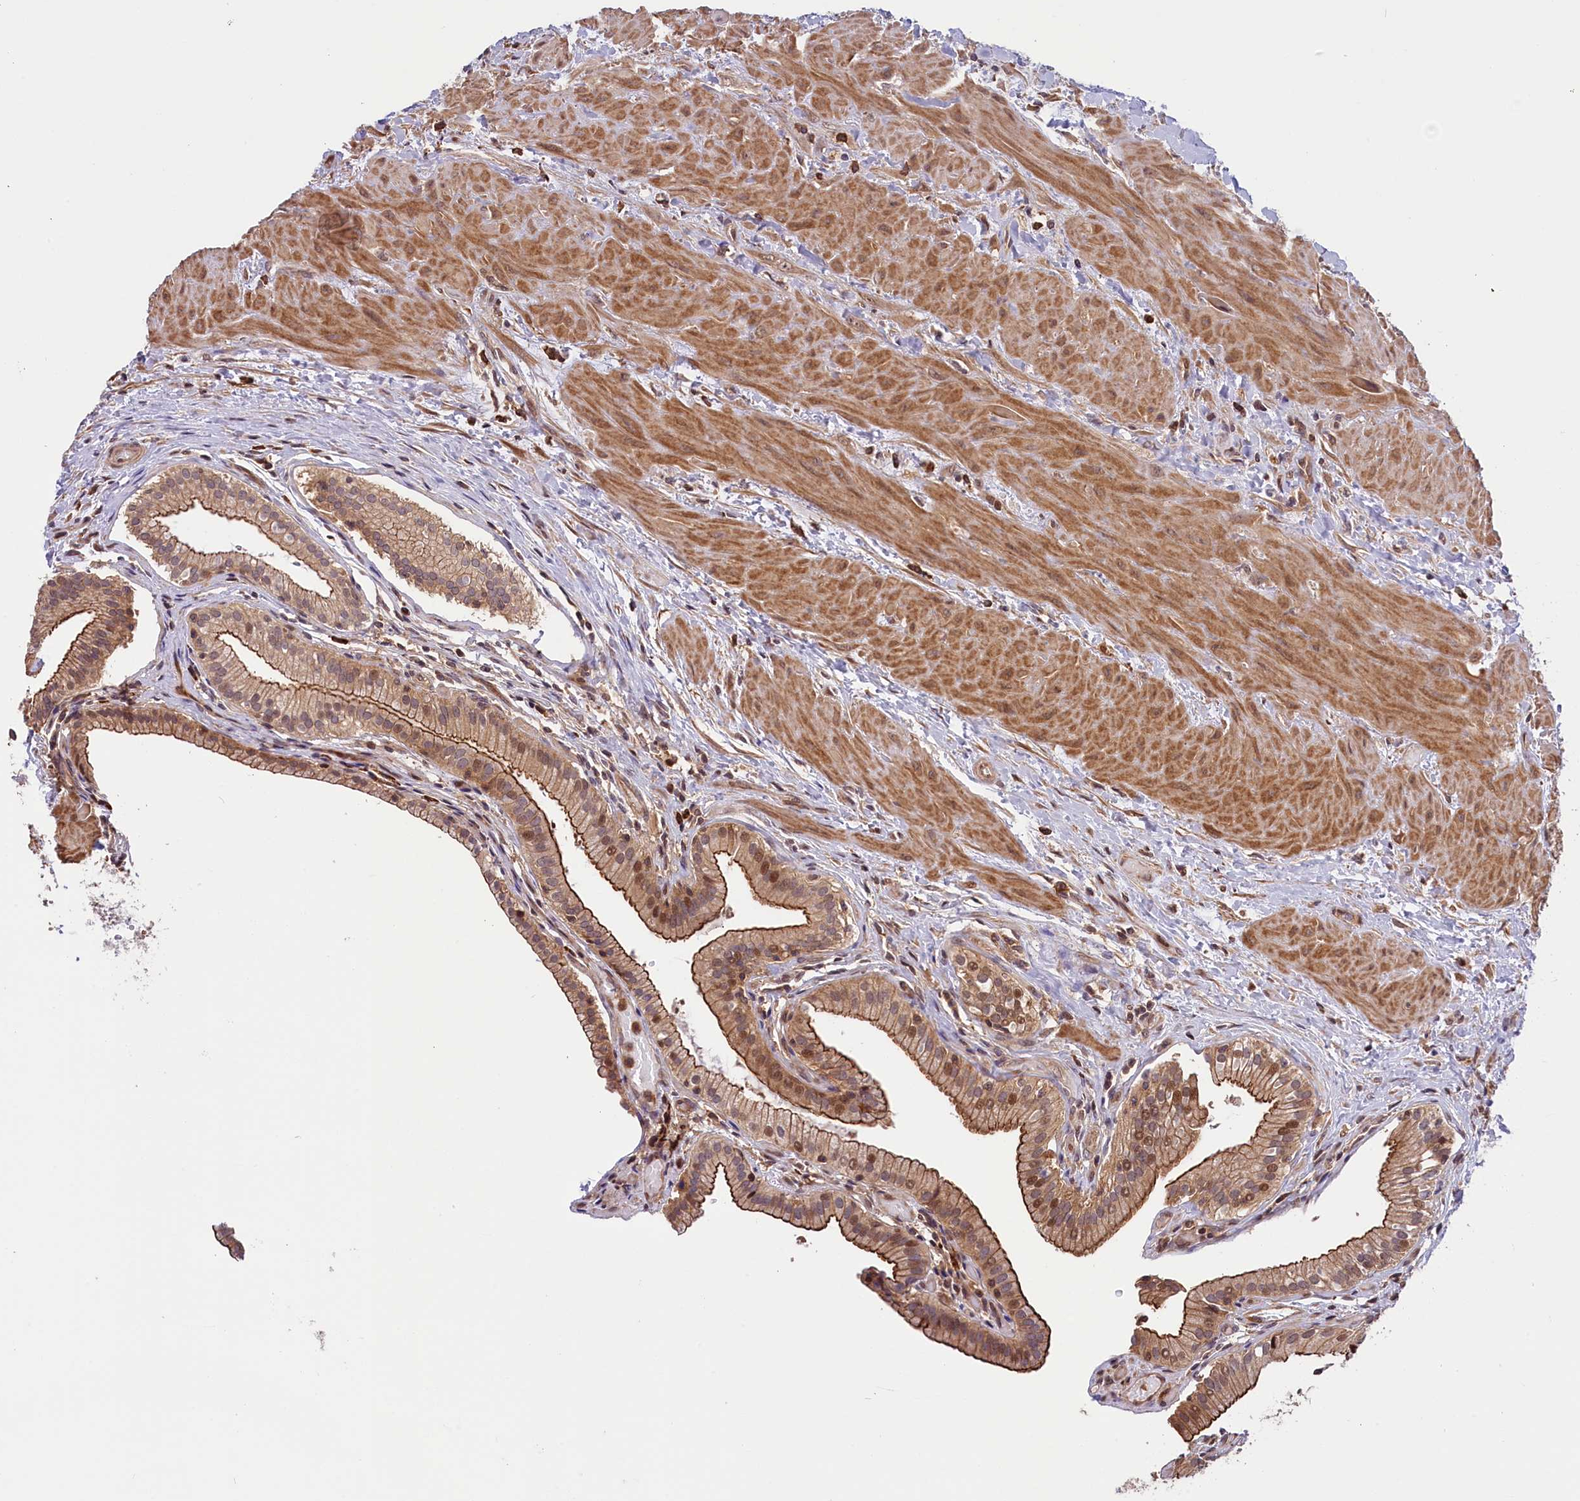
{"staining": {"intensity": "strong", "quantity": ">75%", "location": "cytoplasmic/membranous,nuclear"}, "tissue": "gallbladder", "cell_type": "Glandular cells", "image_type": "normal", "snomed": [{"axis": "morphology", "description": "Normal tissue, NOS"}, {"axis": "topography", "description": "Gallbladder"}], "caption": "Immunohistochemistry (IHC) histopathology image of normal gallbladder: human gallbladder stained using IHC demonstrates high levels of strong protein expression localized specifically in the cytoplasmic/membranous,nuclear of glandular cells, appearing as a cytoplasmic/membranous,nuclear brown color.", "gene": "RIC8A", "patient": {"sex": "male", "age": 24}}